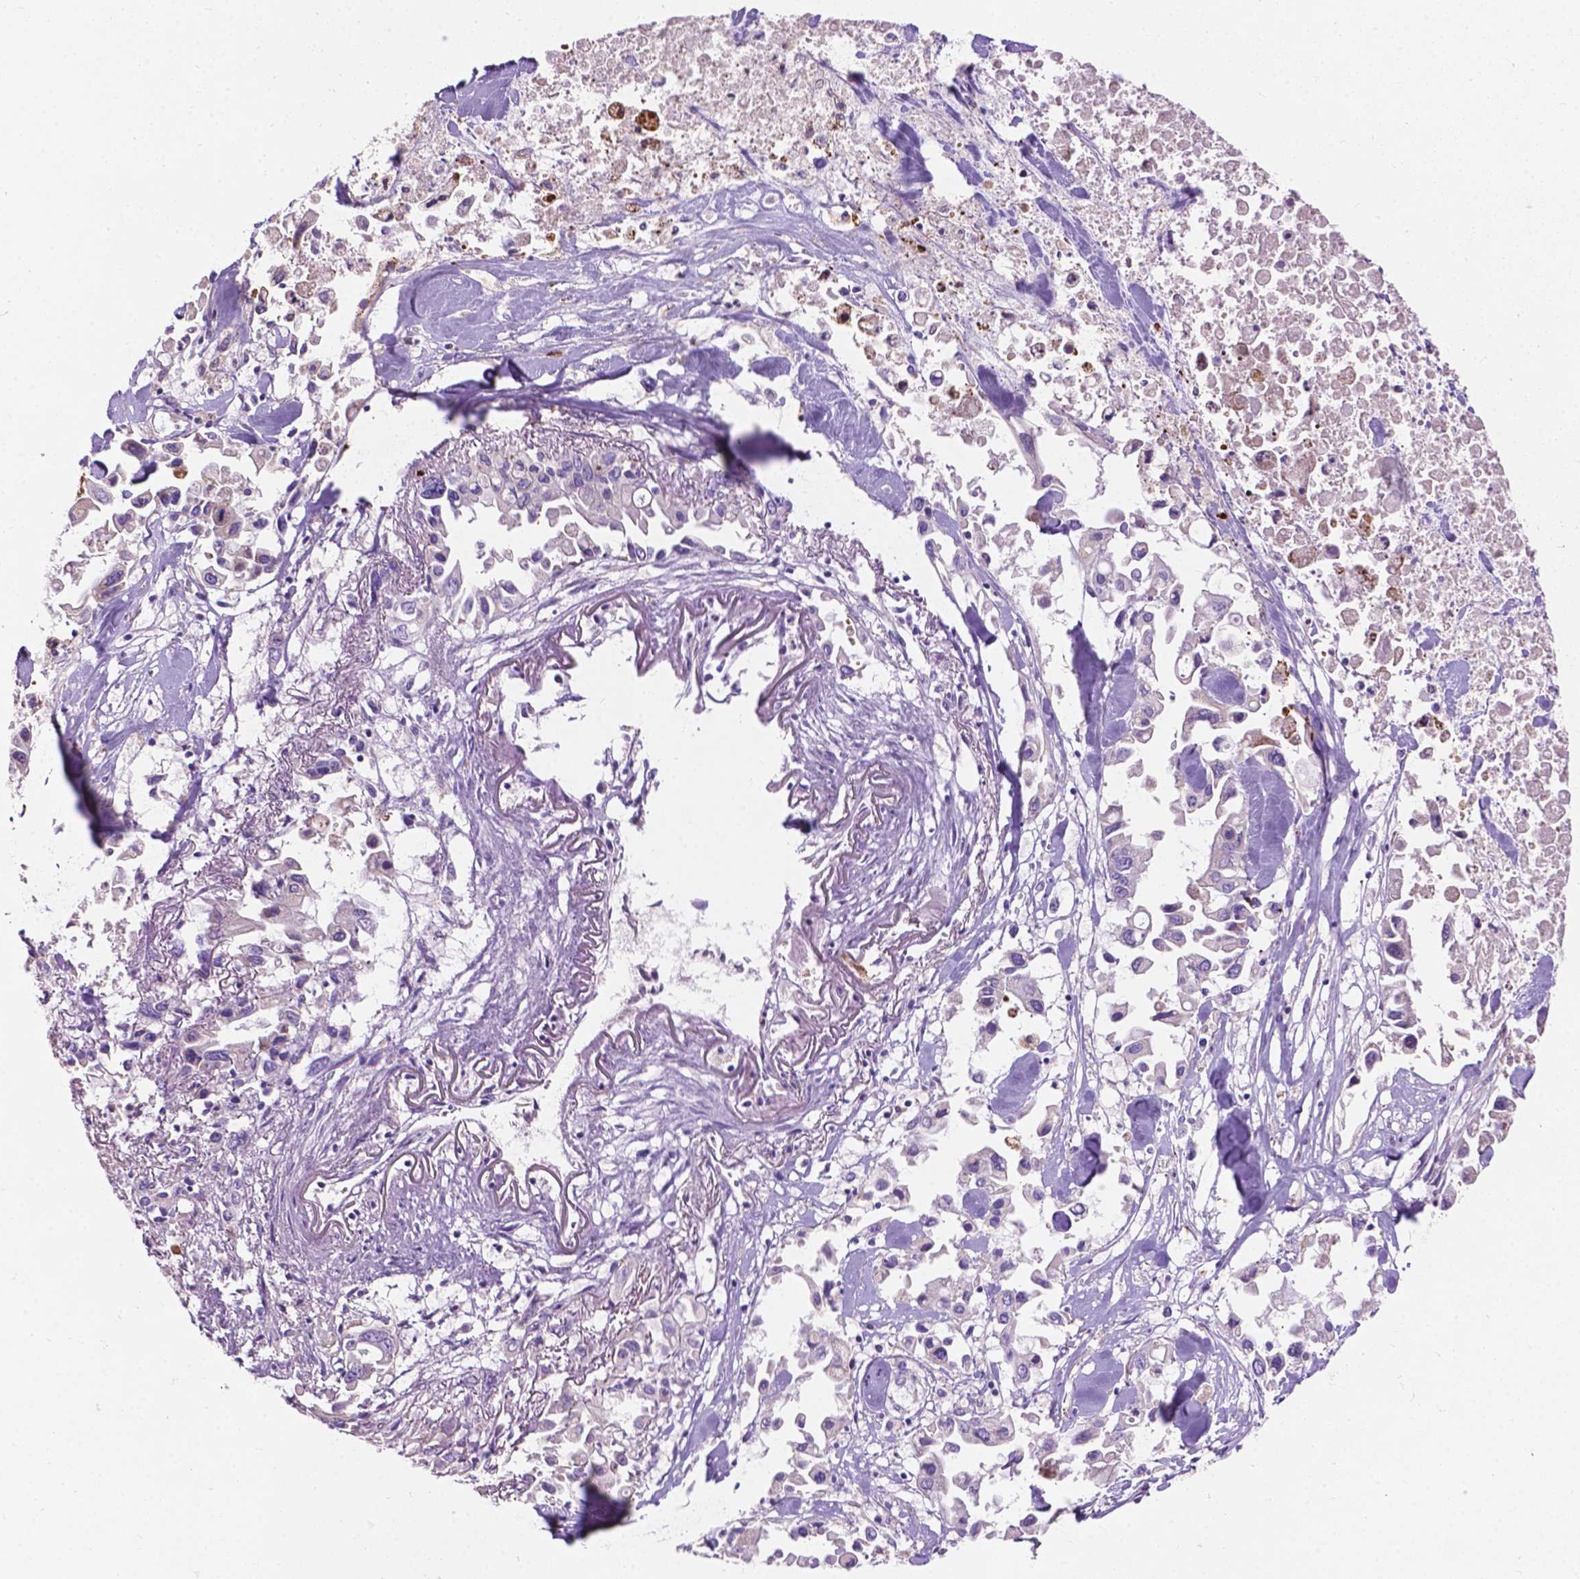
{"staining": {"intensity": "negative", "quantity": "none", "location": "none"}, "tissue": "pancreatic cancer", "cell_type": "Tumor cells", "image_type": "cancer", "snomed": [{"axis": "morphology", "description": "Adenocarcinoma, NOS"}, {"axis": "topography", "description": "Pancreas"}], "caption": "Immunohistochemistry image of adenocarcinoma (pancreatic) stained for a protein (brown), which exhibits no expression in tumor cells.", "gene": "NOXO1", "patient": {"sex": "female", "age": 83}}